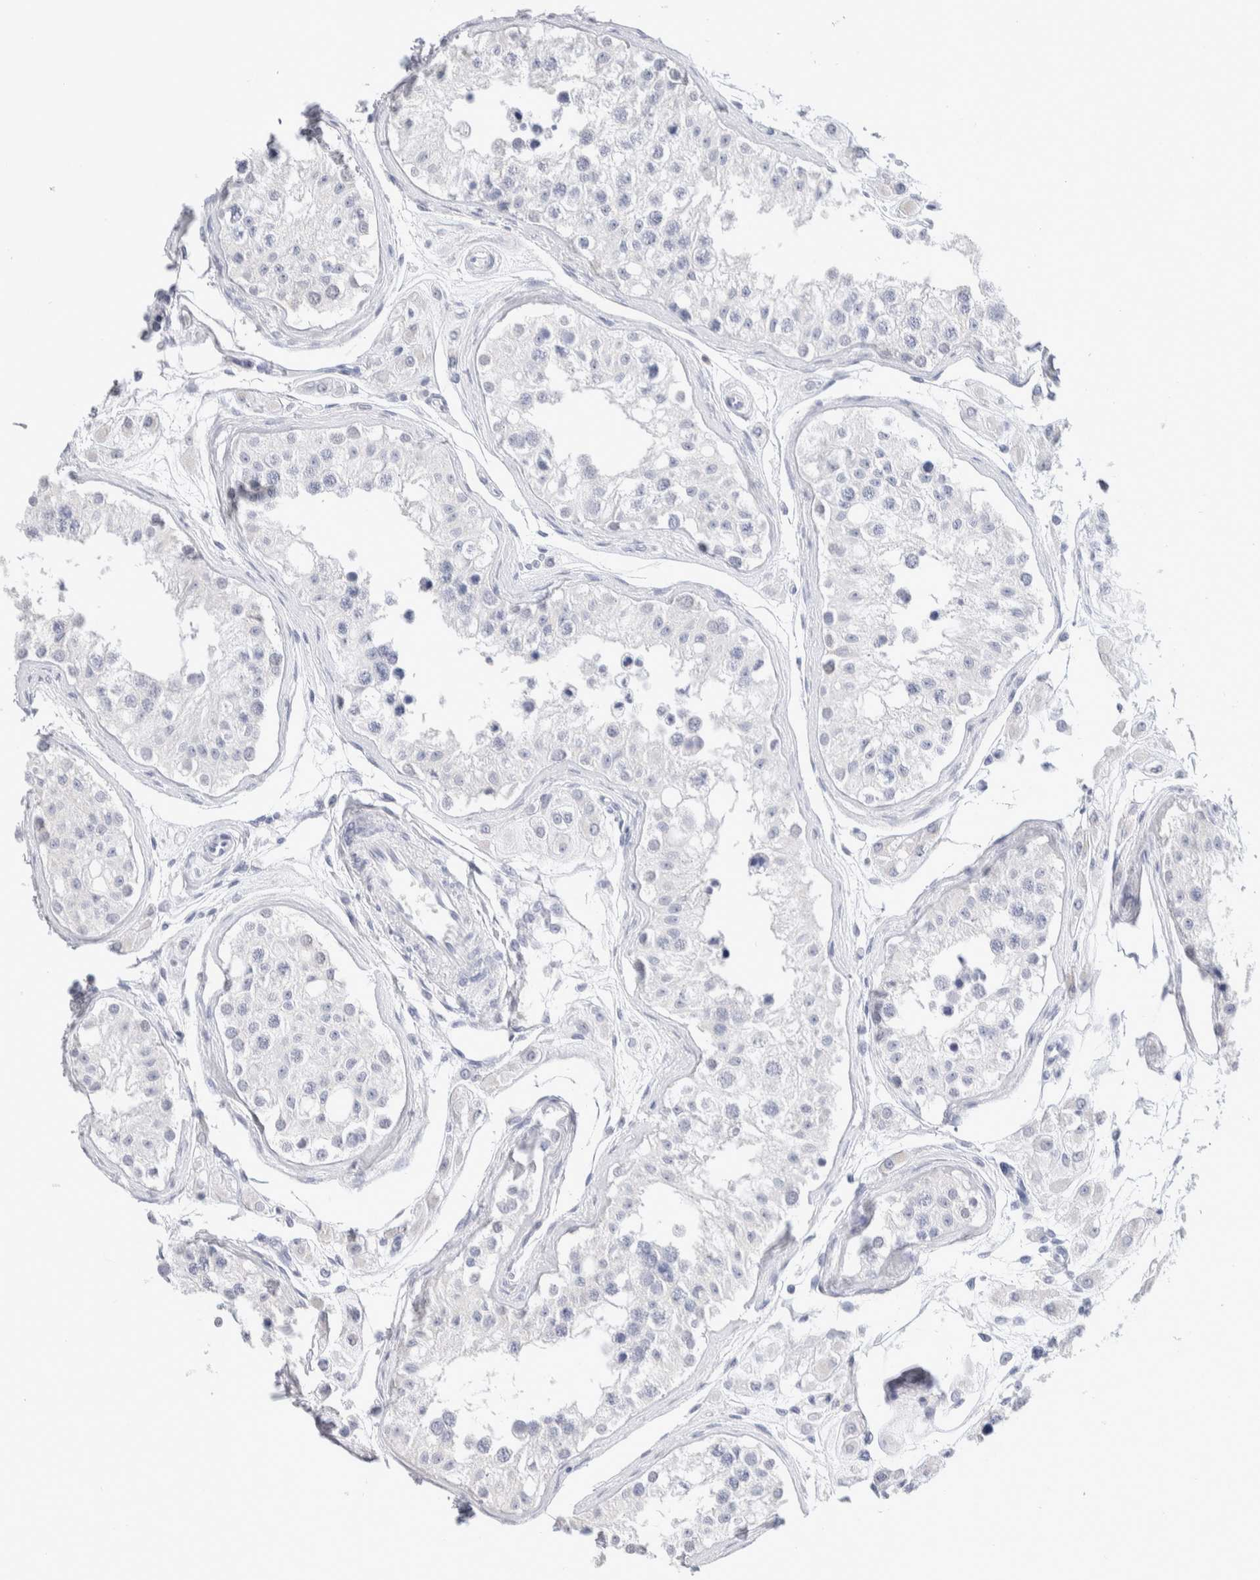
{"staining": {"intensity": "negative", "quantity": "none", "location": "none"}, "tissue": "testis", "cell_type": "Cells in seminiferous ducts", "image_type": "normal", "snomed": [{"axis": "morphology", "description": "Normal tissue, NOS"}, {"axis": "morphology", "description": "Adenocarcinoma, metastatic, NOS"}, {"axis": "topography", "description": "Testis"}], "caption": "This is an immunohistochemistry (IHC) histopathology image of normal human testis. There is no staining in cells in seminiferous ducts.", "gene": "GDA", "patient": {"sex": "male", "age": 26}}